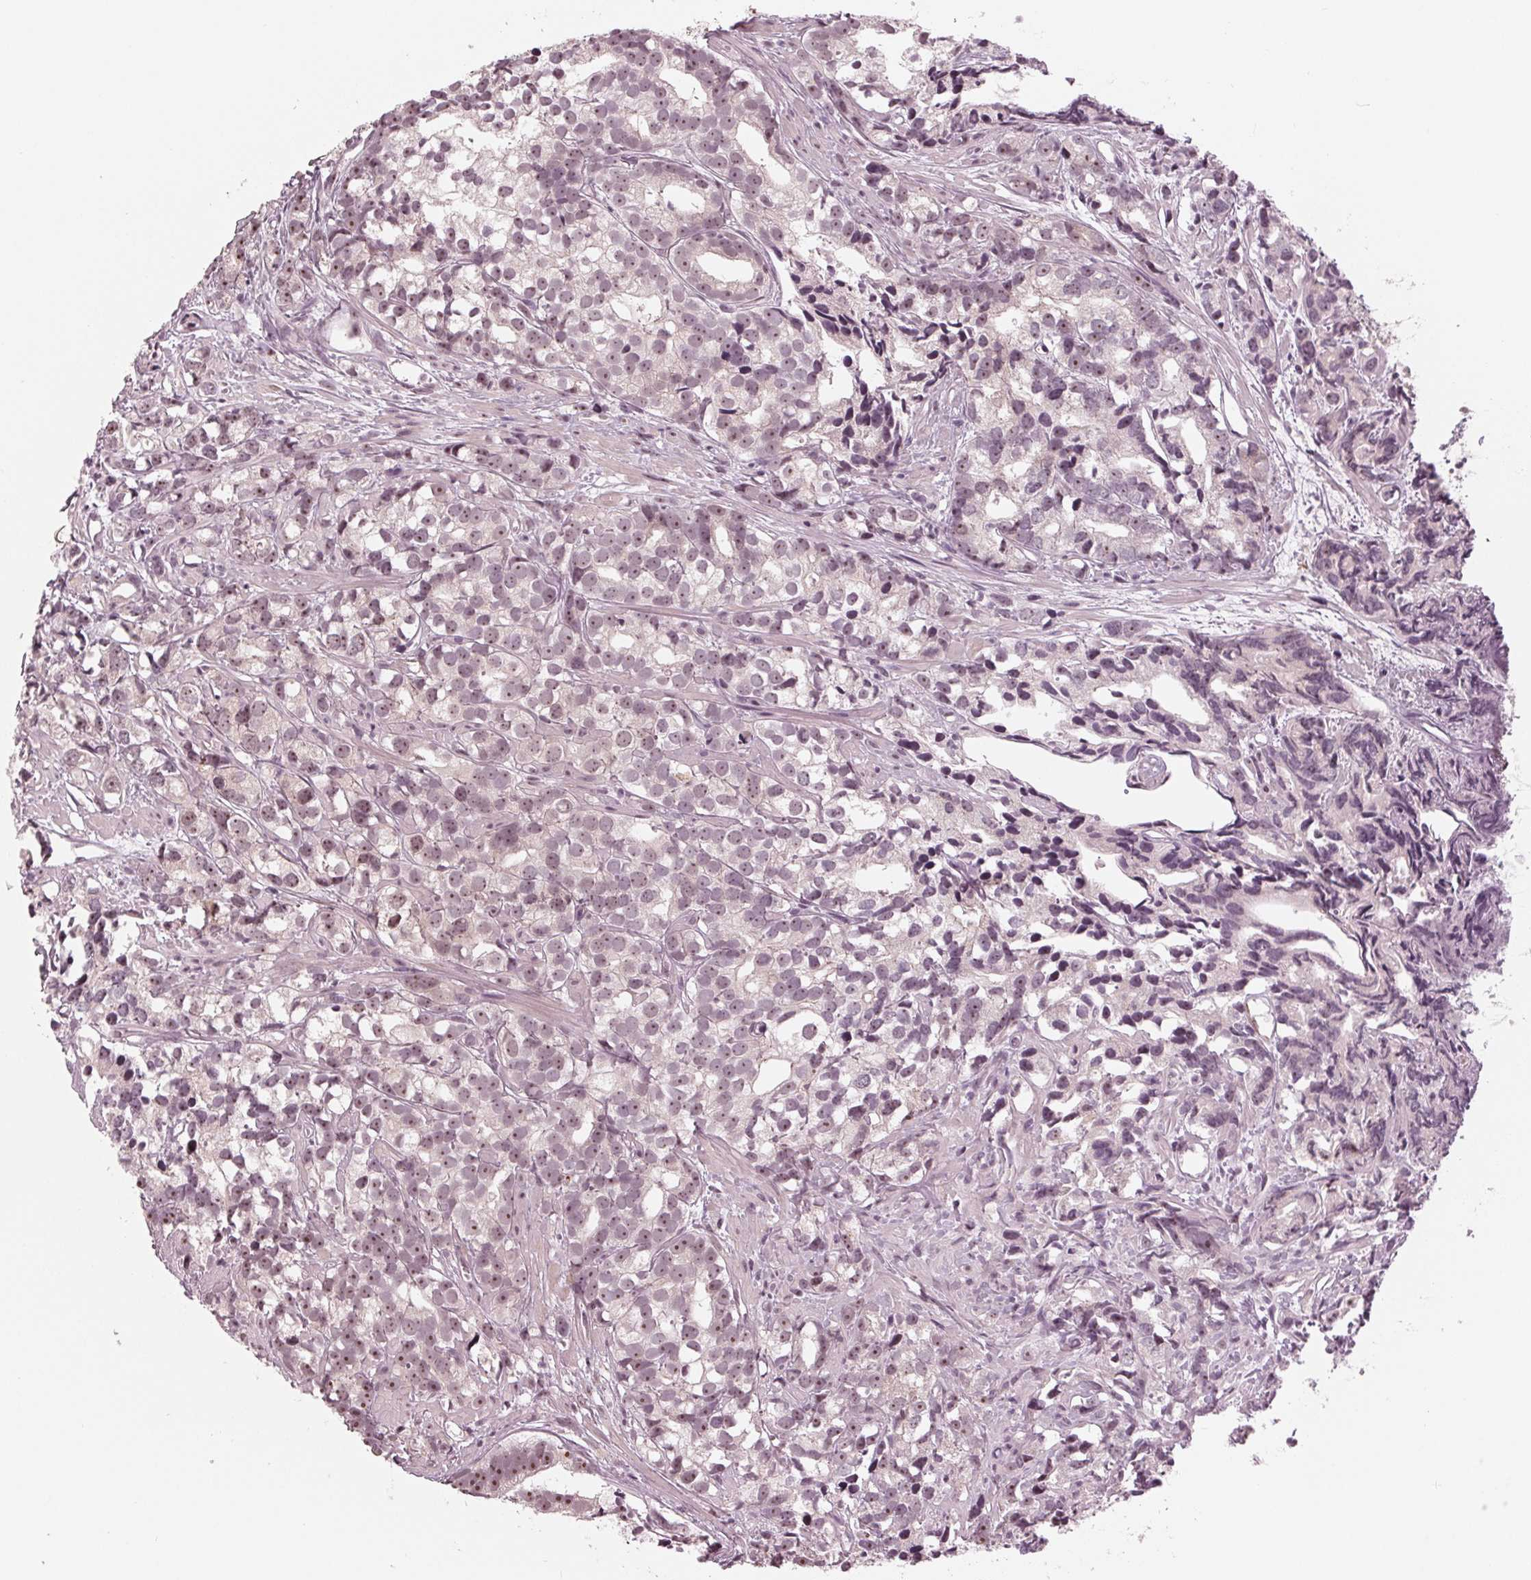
{"staining": {"intensity": "moderate", "quantity": ">75%", "location": "nuclear"}, "tissue": "prostate cancer", "cell_type": "Tumor cells", "image_type": "cancer", "snomed": [{"axis": "morphology", "description": "Adenocarcinoma, High grade"}, {"axis": "topography", "description": "Prostate"}], "caption": "Tumor cells display medium levels of moderate nuclear expression in approximately >75% of cells in prostate adenocarcinoma (high-grade). The protein of interest is stained brown, and the nuclei are stained in blue (DAB IHC with brightfield microscopy, high magnification).", "gene": "SLX4", "patient": {"sex": "male", "age": 79}}